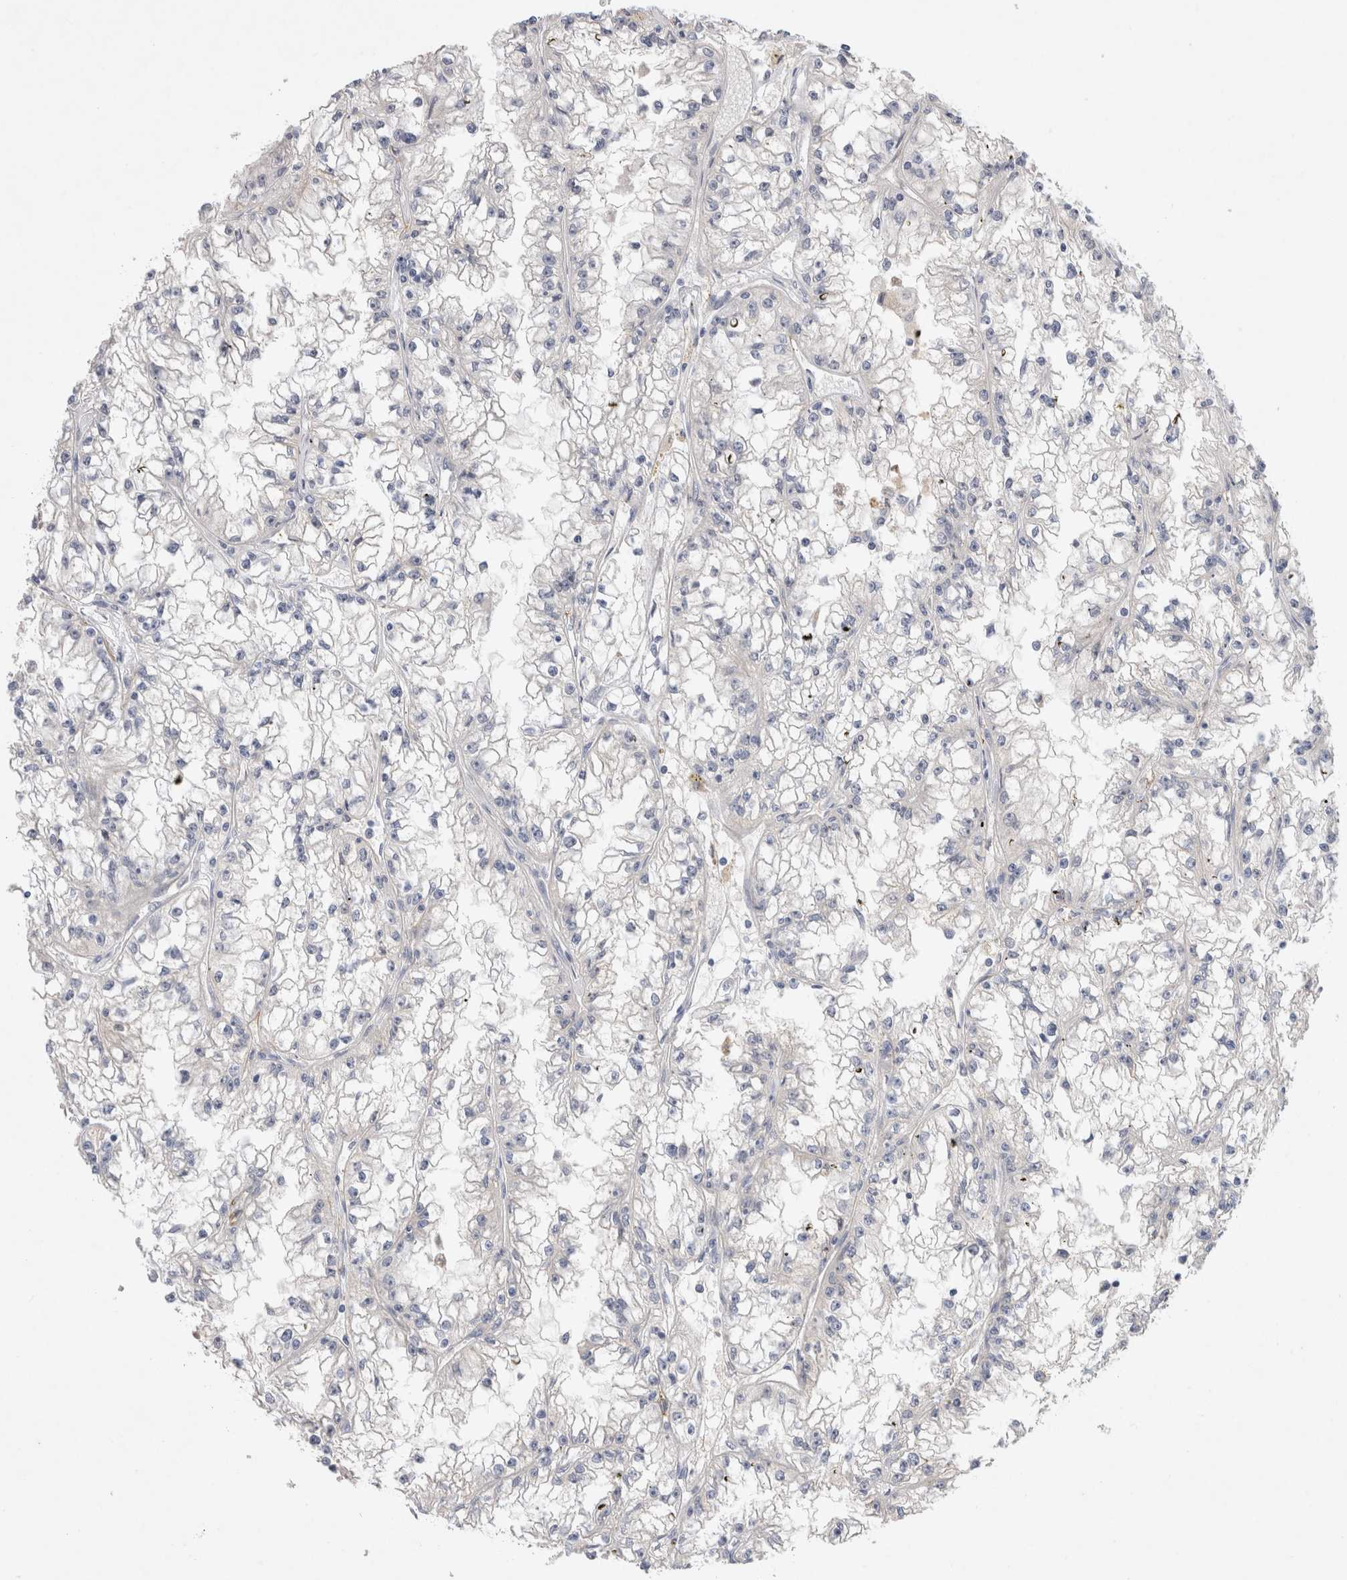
{"staining": {"intensity": "negative", "quantity": "none", "location": "none"}, "tissue": "renal cancer", "cell_type": "Tumor cells", "image_type": "cancer", "snomed": [{"axis": "morphology", "description": "Adenocarcinoma, NOS"}, {"axis": "topography", "description": "Kidney"}], "caption": "There is no significant expression in tumor cells of renal cancer (adenocarcinoma).", "gene": "GAS1", "patient": {"sex": "male", "age": 56}}